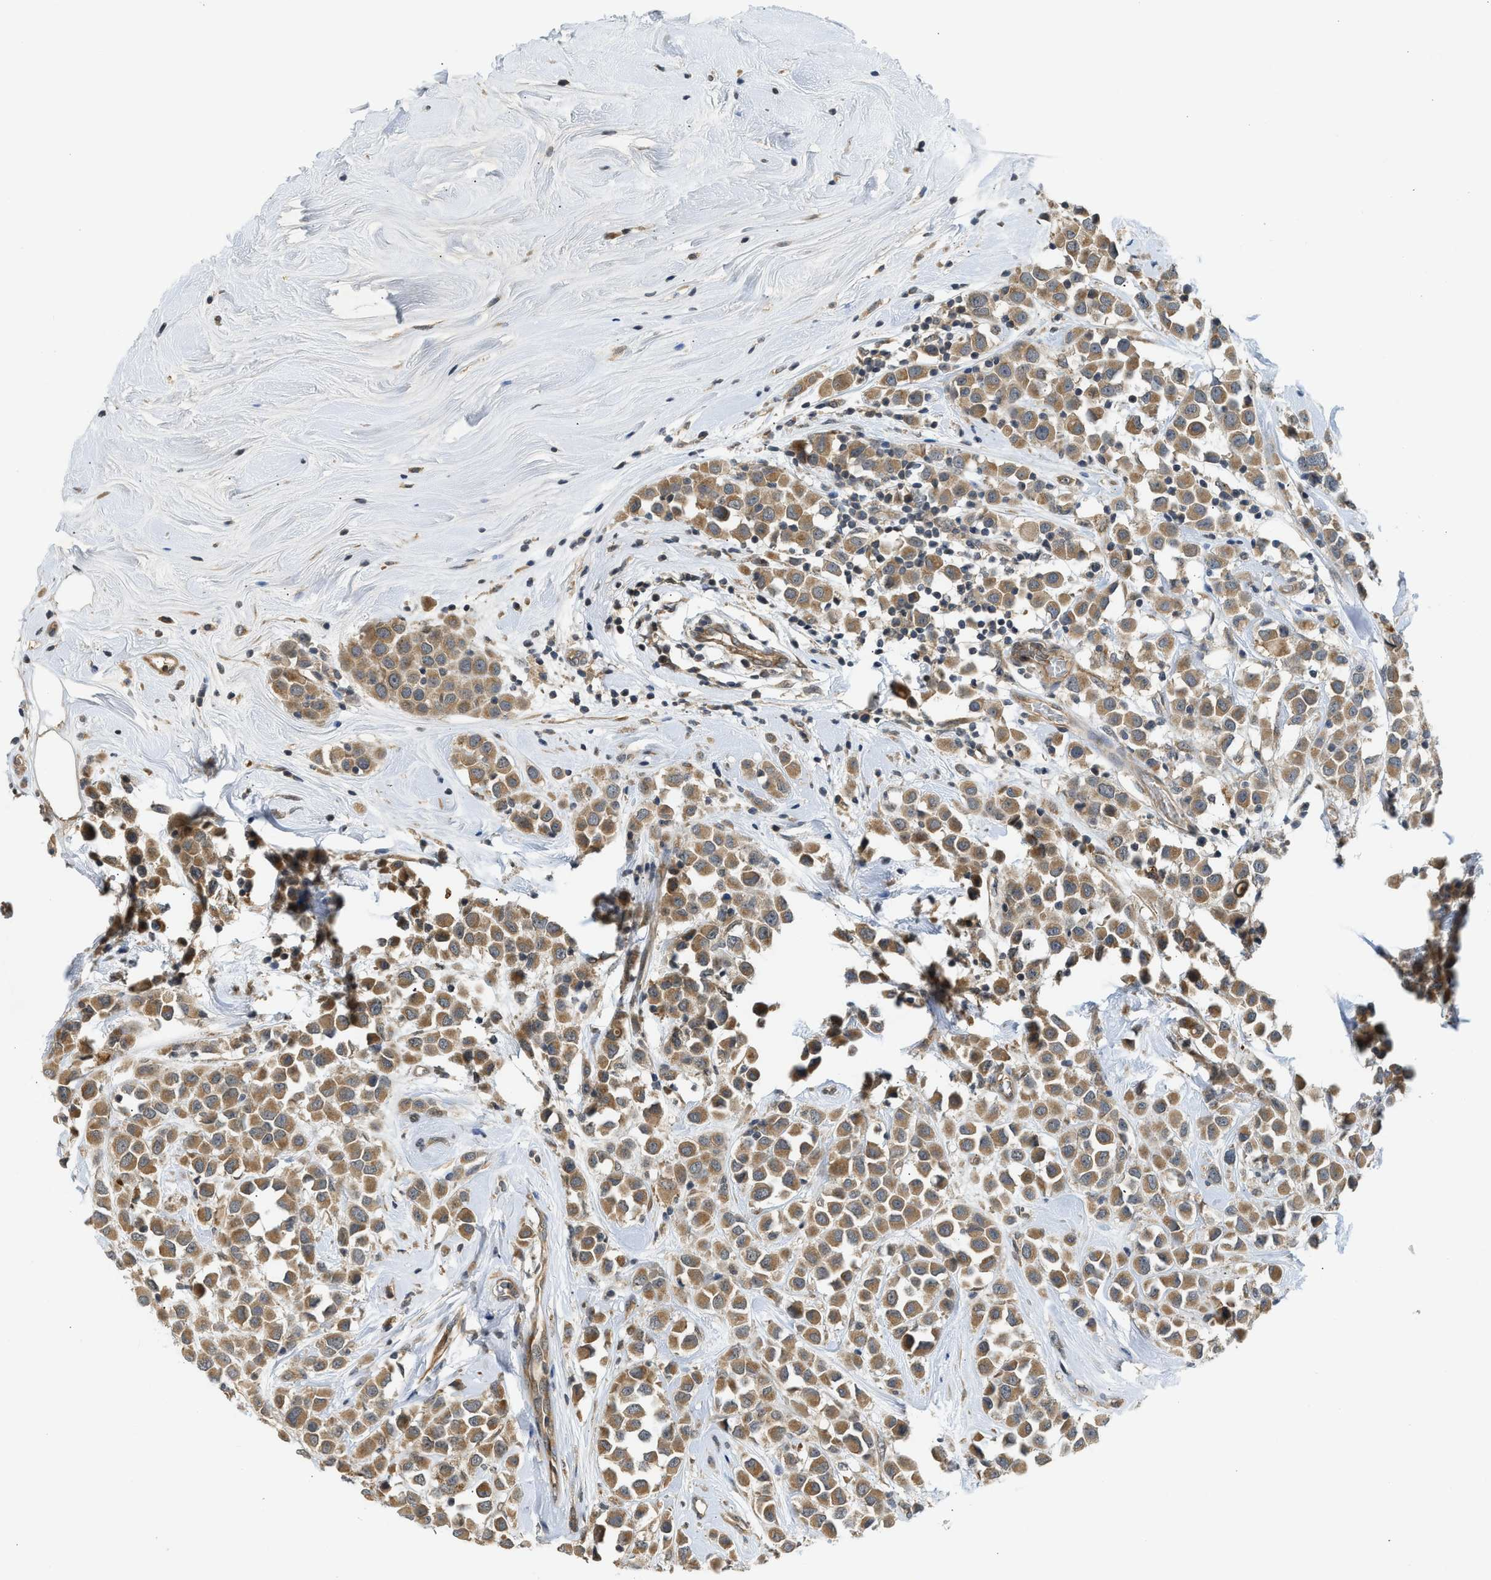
{"staining": {"intensity": "moderate", "quantity": ">75%", "location": "cytoplasmic/membranous"}, "tissue": "breast cancer", "cell_type": "Tumor cells", "image_type": "cancer", "snomed": [{"axis": "morphology", "description": "Duct carcinoma"}, {"axis": "topography", "description": "Breast"}], "caption": "Immunohistochemical staining of invasive ductal carcinoma (breast) shows medium levels of moderate cytoplasmic/membranous protein staining in approximately >75% of tumor cells.", "gene": "ADCY8", "patient": {"sex": "female", "age": 61}}